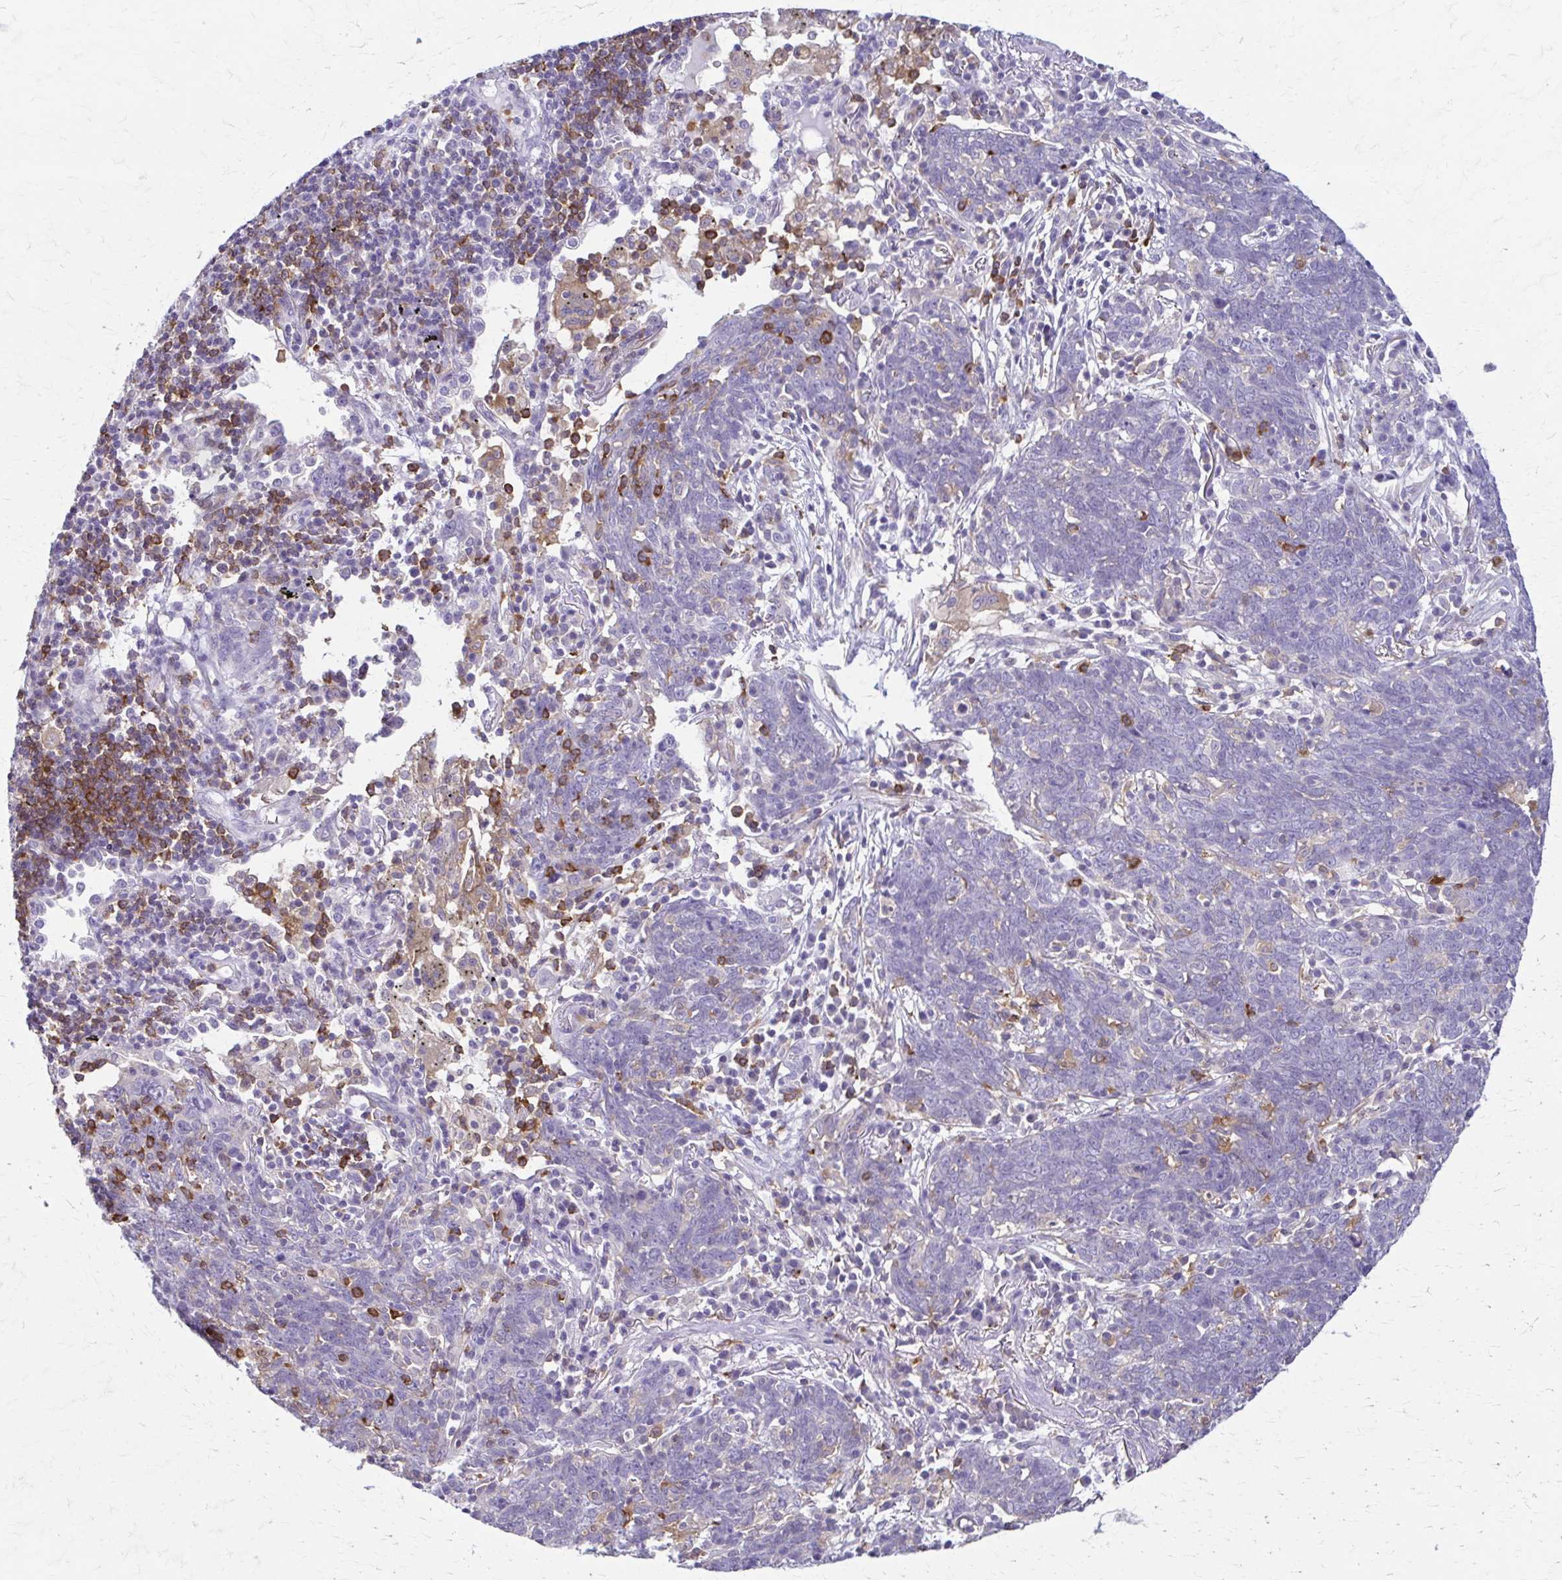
{"staining": {"intensity": "negative", "quantity": "none", "location": "none"}, "tissue": "lung cancer", "cell_type": "Tumor cells", "image_type": "cancer", "snomed": [{"axis": "morphology", "description": "Squamous cell carcinoma, NOS"}, {"axis": "topography", "description": "Lung"}], "caption": "Immunohistochemistry (IHC) image of squamous cell carcinoma (lung) stained for a protein (brown), which displays no expression in tumor cells.", "gene": "PIK3AP1", "patient": {"sex": "female", "age": 72}}